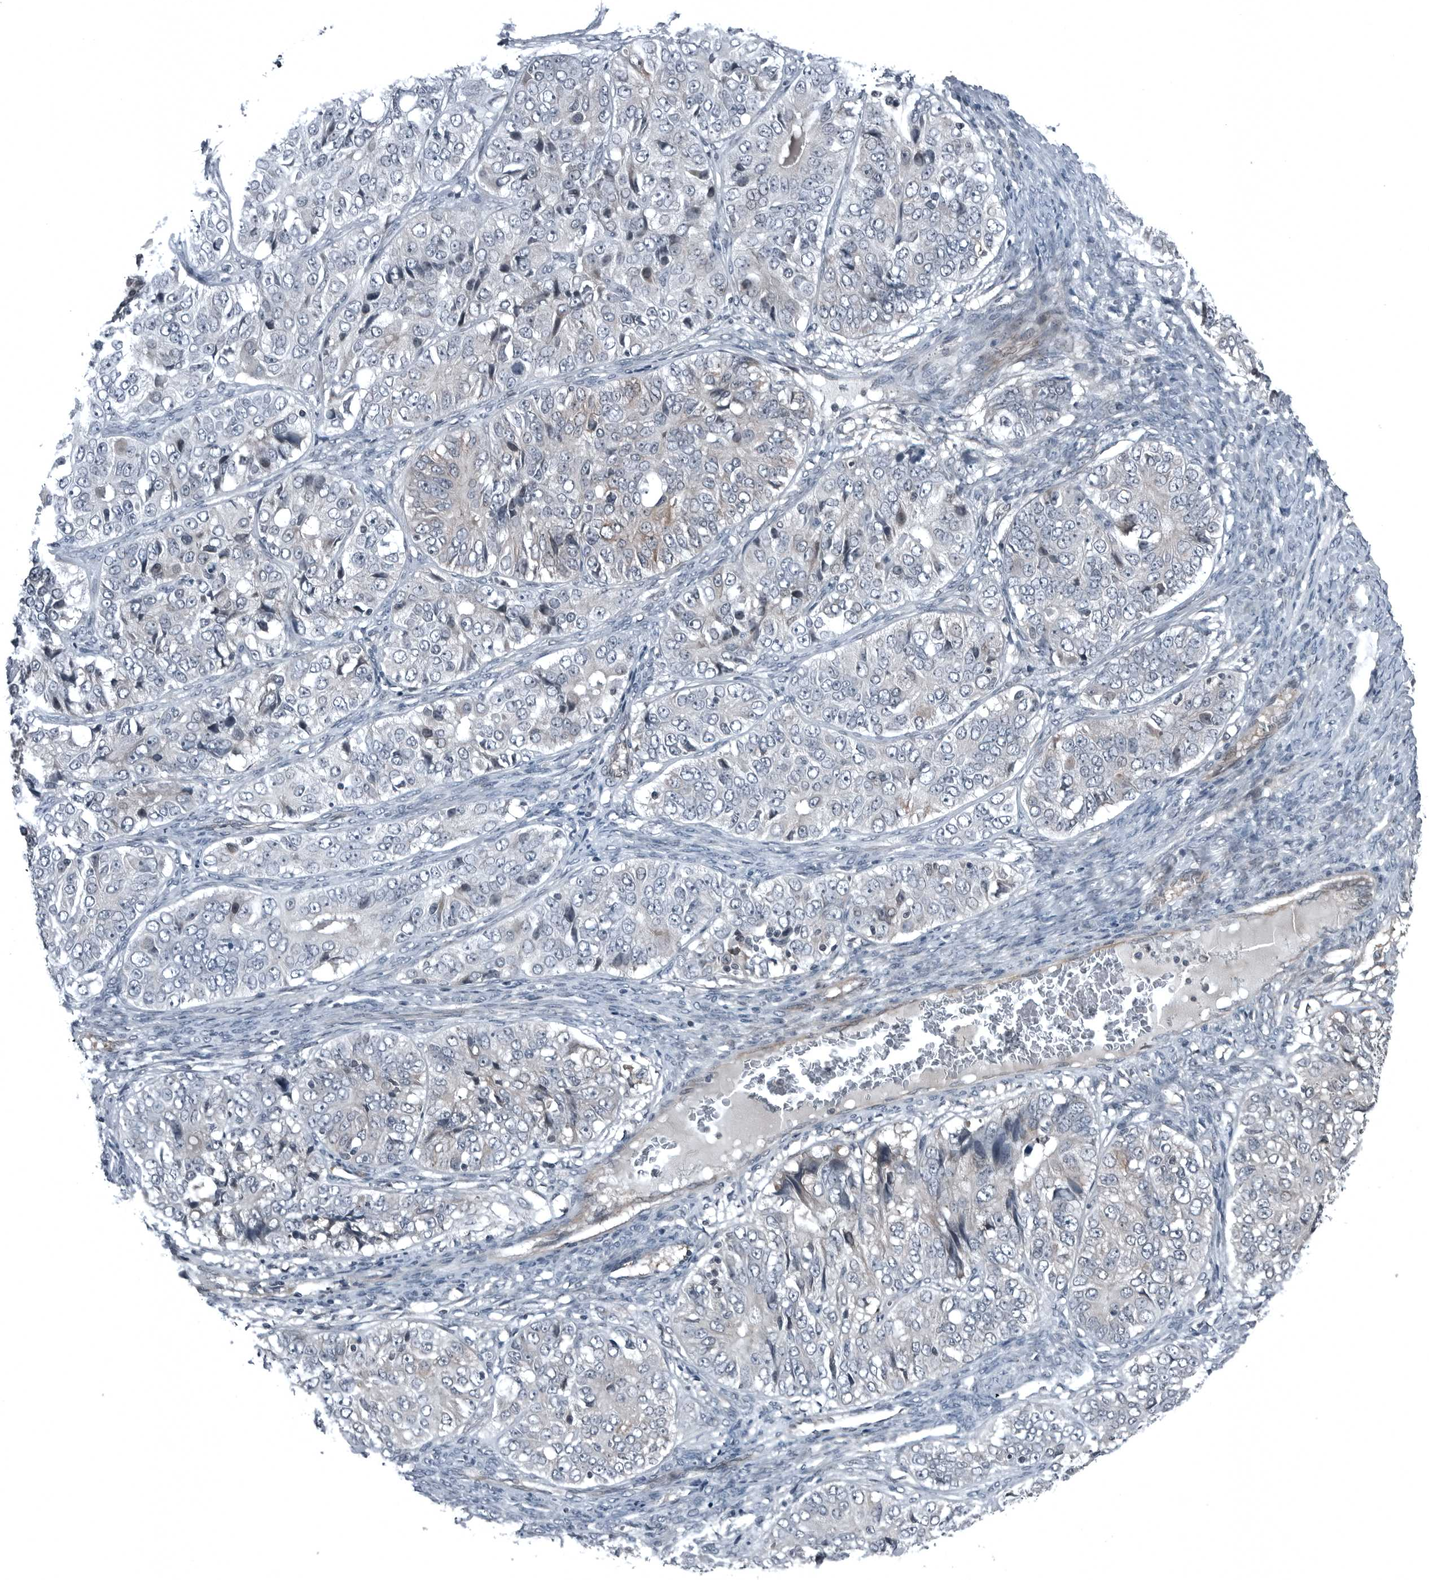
{"staining": {"intensity": "negative", "quantity": "none", "location": "none"}, "tissue": "ovarian cancer", "cell_type": "Tumor cells", "image_type": "cancer", "snomed": [{"axis": "morphology", "description": "Carcinoma, endometroid"}, {"axis": "topography", "description": "Ovary"}], "caption": "Immunohistochemistry (IHC) photomicrograph of neoplastic tissue: human ovarian cancer (endometroid carcinoma) stained with DAB (3,3'-diaminobenzidine) demonstrates no significant protein positivity in tumor cells. (DAB (3,3'-diaminobenzidine) immunohistochemistry, high magnification).", "gene": "GAK", "patient": {"sex": "female", "age": 51}}